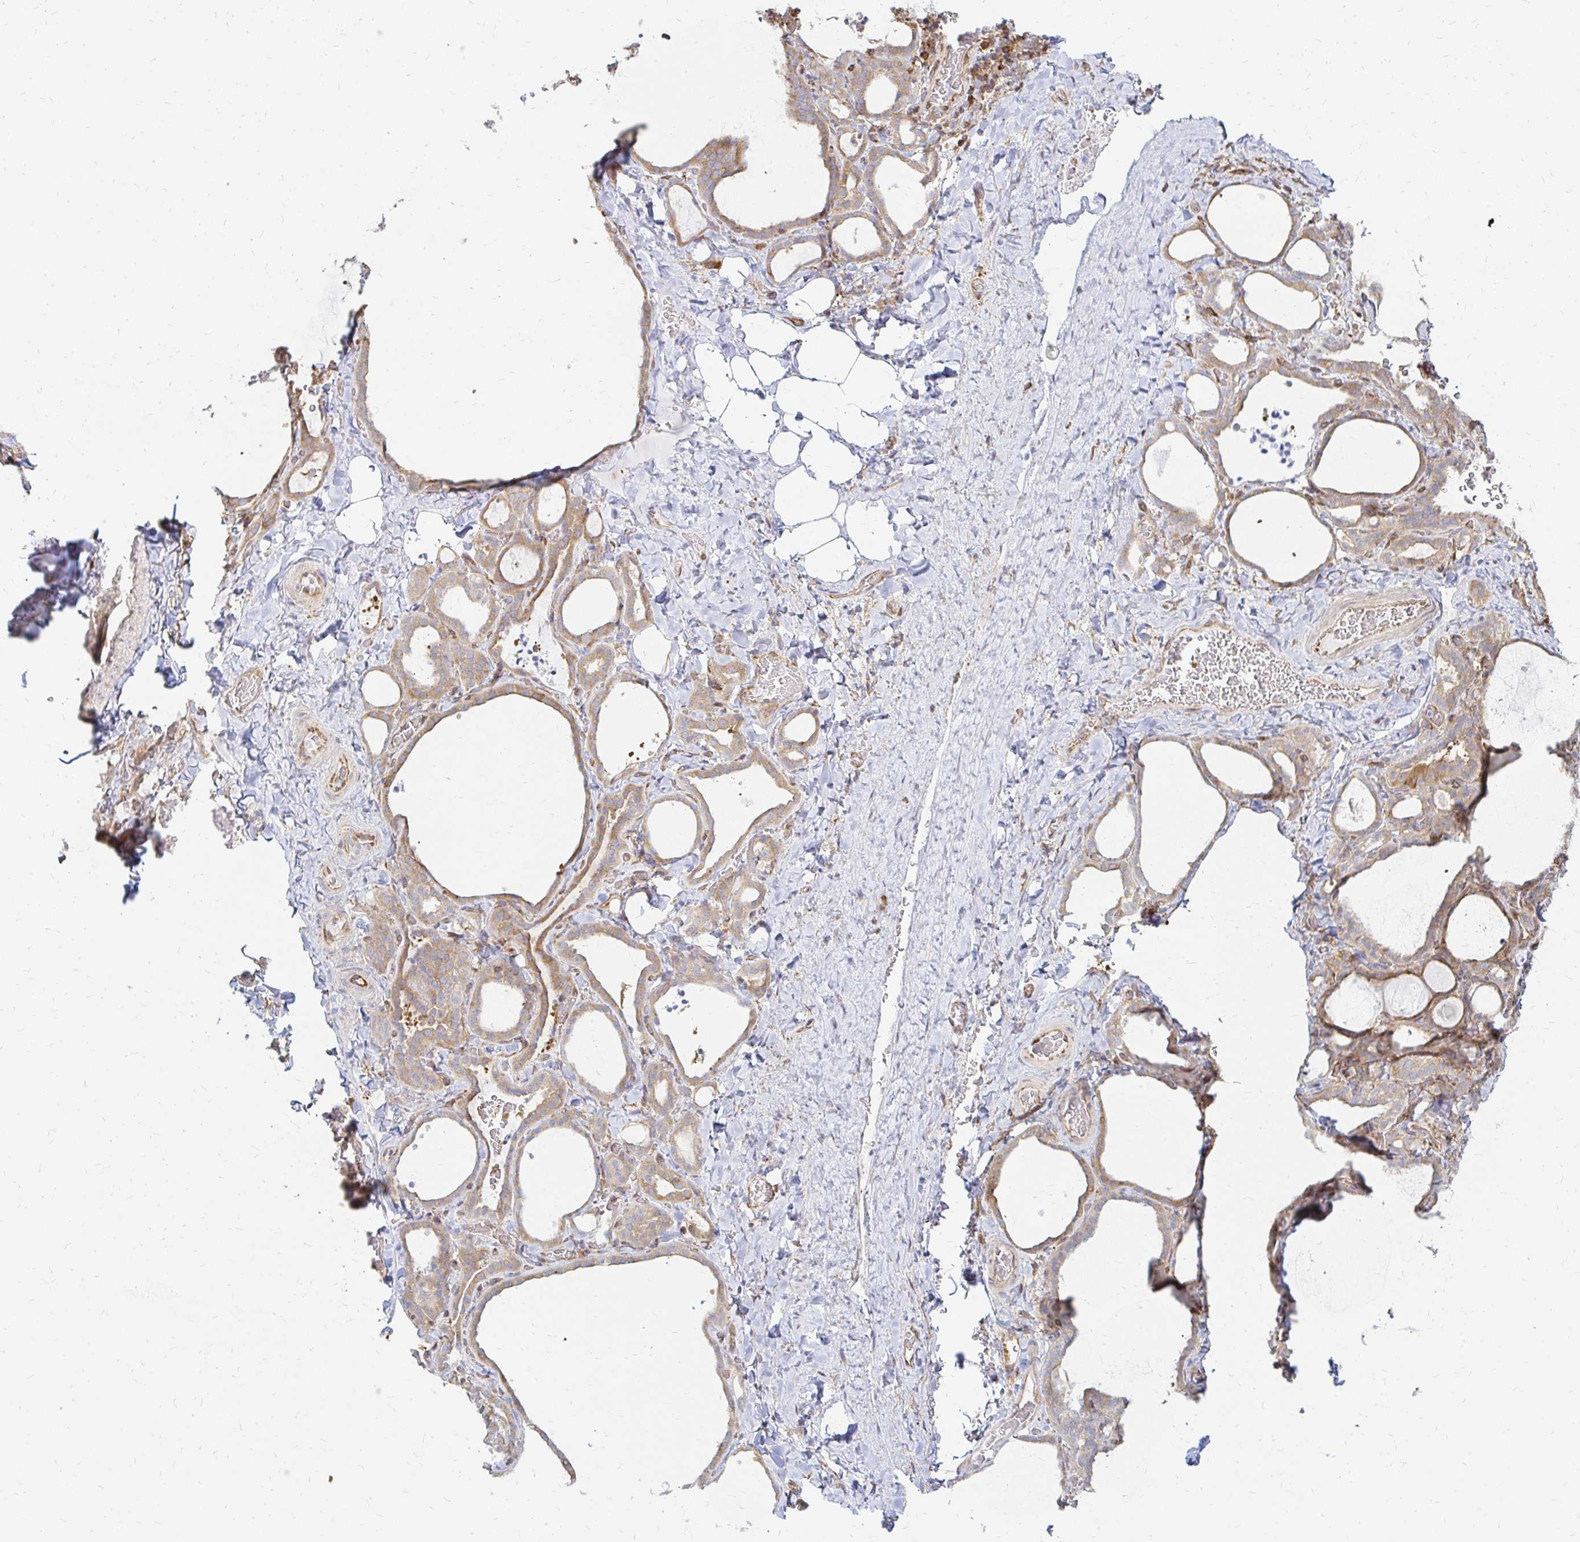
{"staining": {"intensity": "weak", "quantity": "25%-75%", "location": "cytoplasmic/membranous"}, "tissue": "thyroid gland", "cell_type": "Glandular cells", "image_type": "normal", "snomed": [{"axis": "morphology", "description": "Normal tissue, NOS"}, {"axis": "topography", "description": "Thyroid gland"}], "caption": "Weak cytoplasmic/membranous expression is seen in about 25%-75% of glandular cells in benign thyroid gland. (Brightfield microscopy of DAB IHC at high magnification).", "gene": "CAST", "patient": {"sex": "female", "age": 22}}